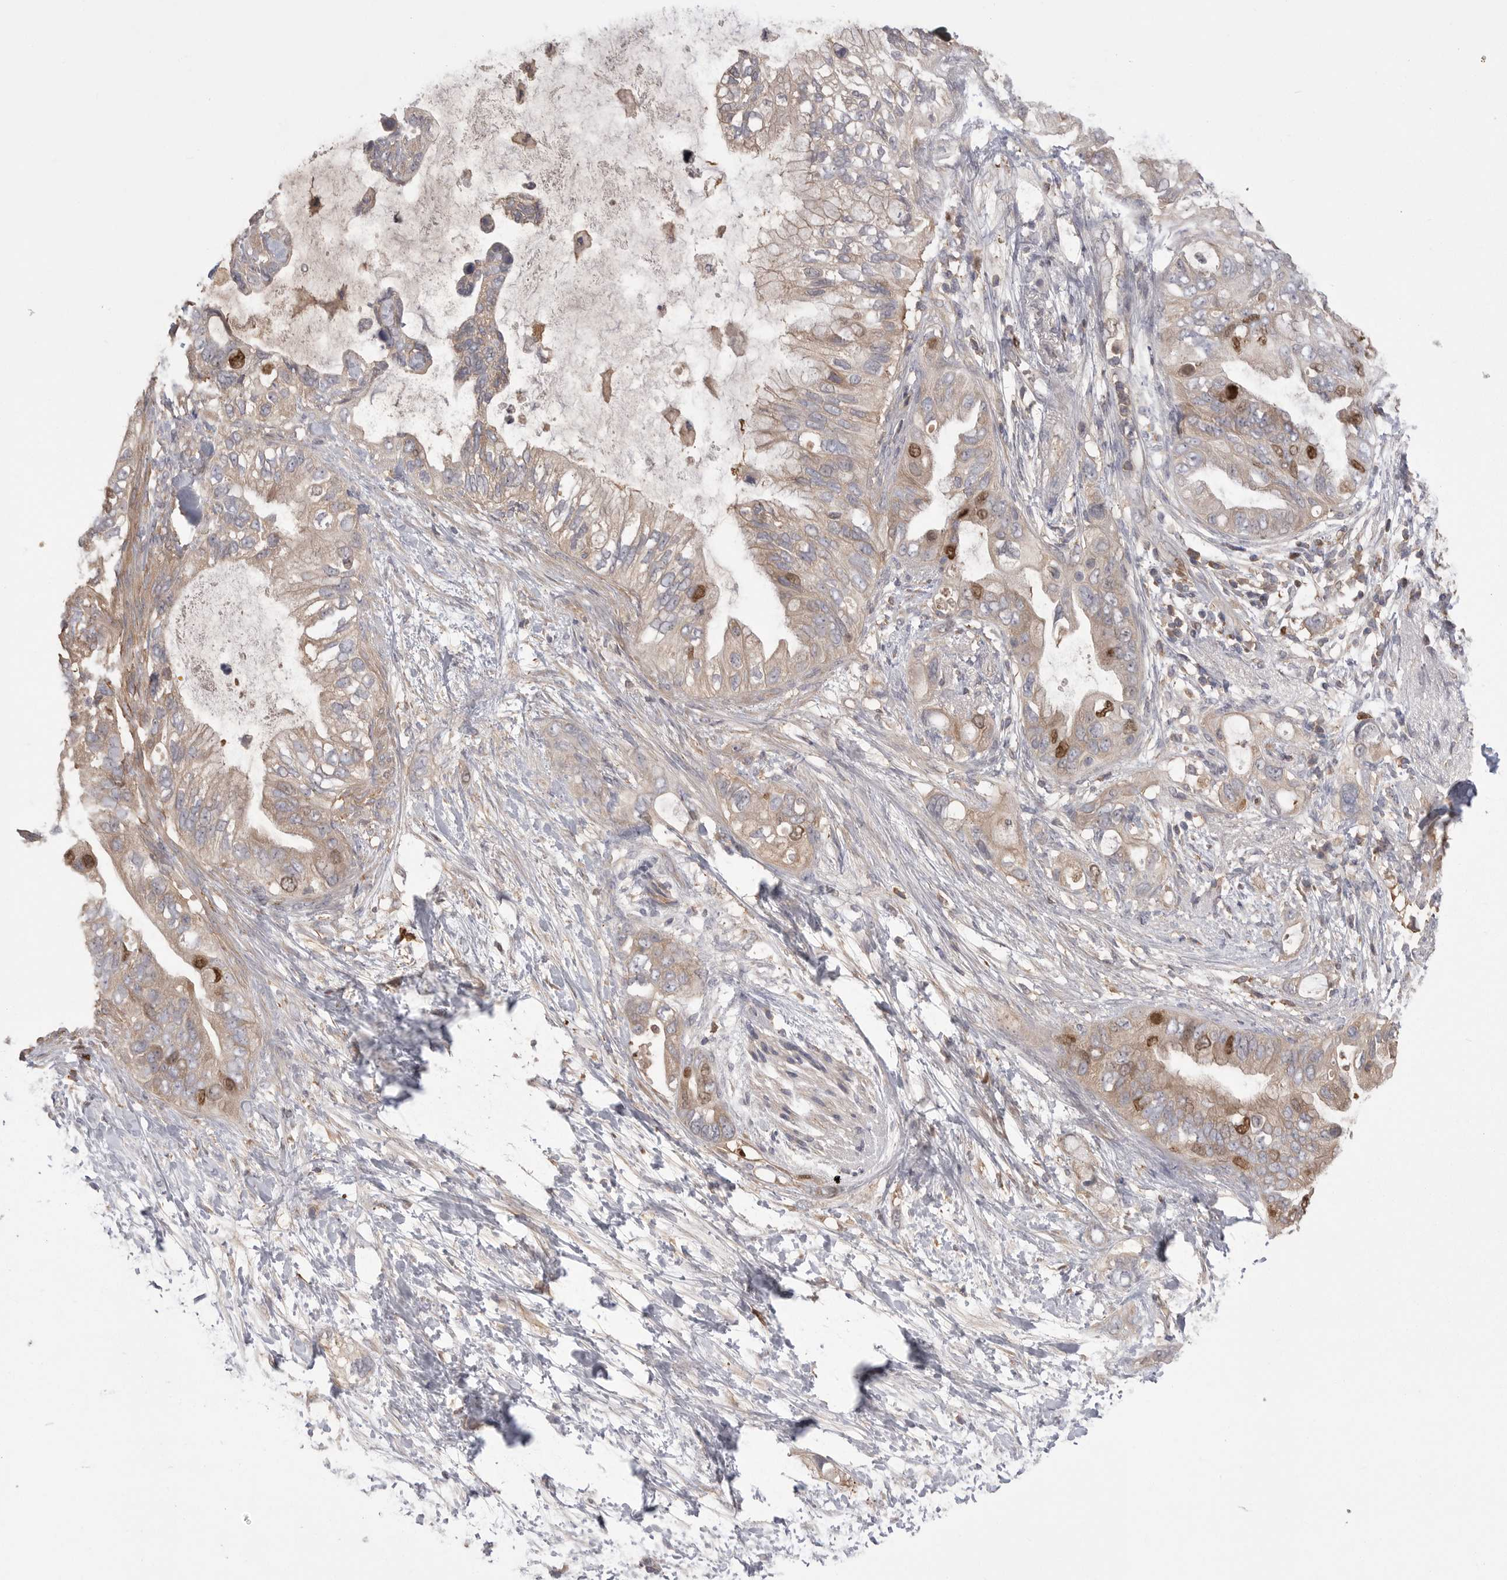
{"staining": {"intensity": "strong", "quantity": "<25%", "location": "nuclear"}, "tissue": "pancreatic cancer", "cell_type": "Tumor cells", "image_type": "cancer", "snomed": [{"axis": "morphology", "description": "Adenocarcinoma, NOS"}, {"axis": "topography", "description": "Pancreas"}], "caption": "A brown stain highlights strong nuclear staining of a protein in human pancreatic adenocarcinoma tumor cells.", "gene": "TOP2A", "patient": {"sex": "female", "age": 56}}